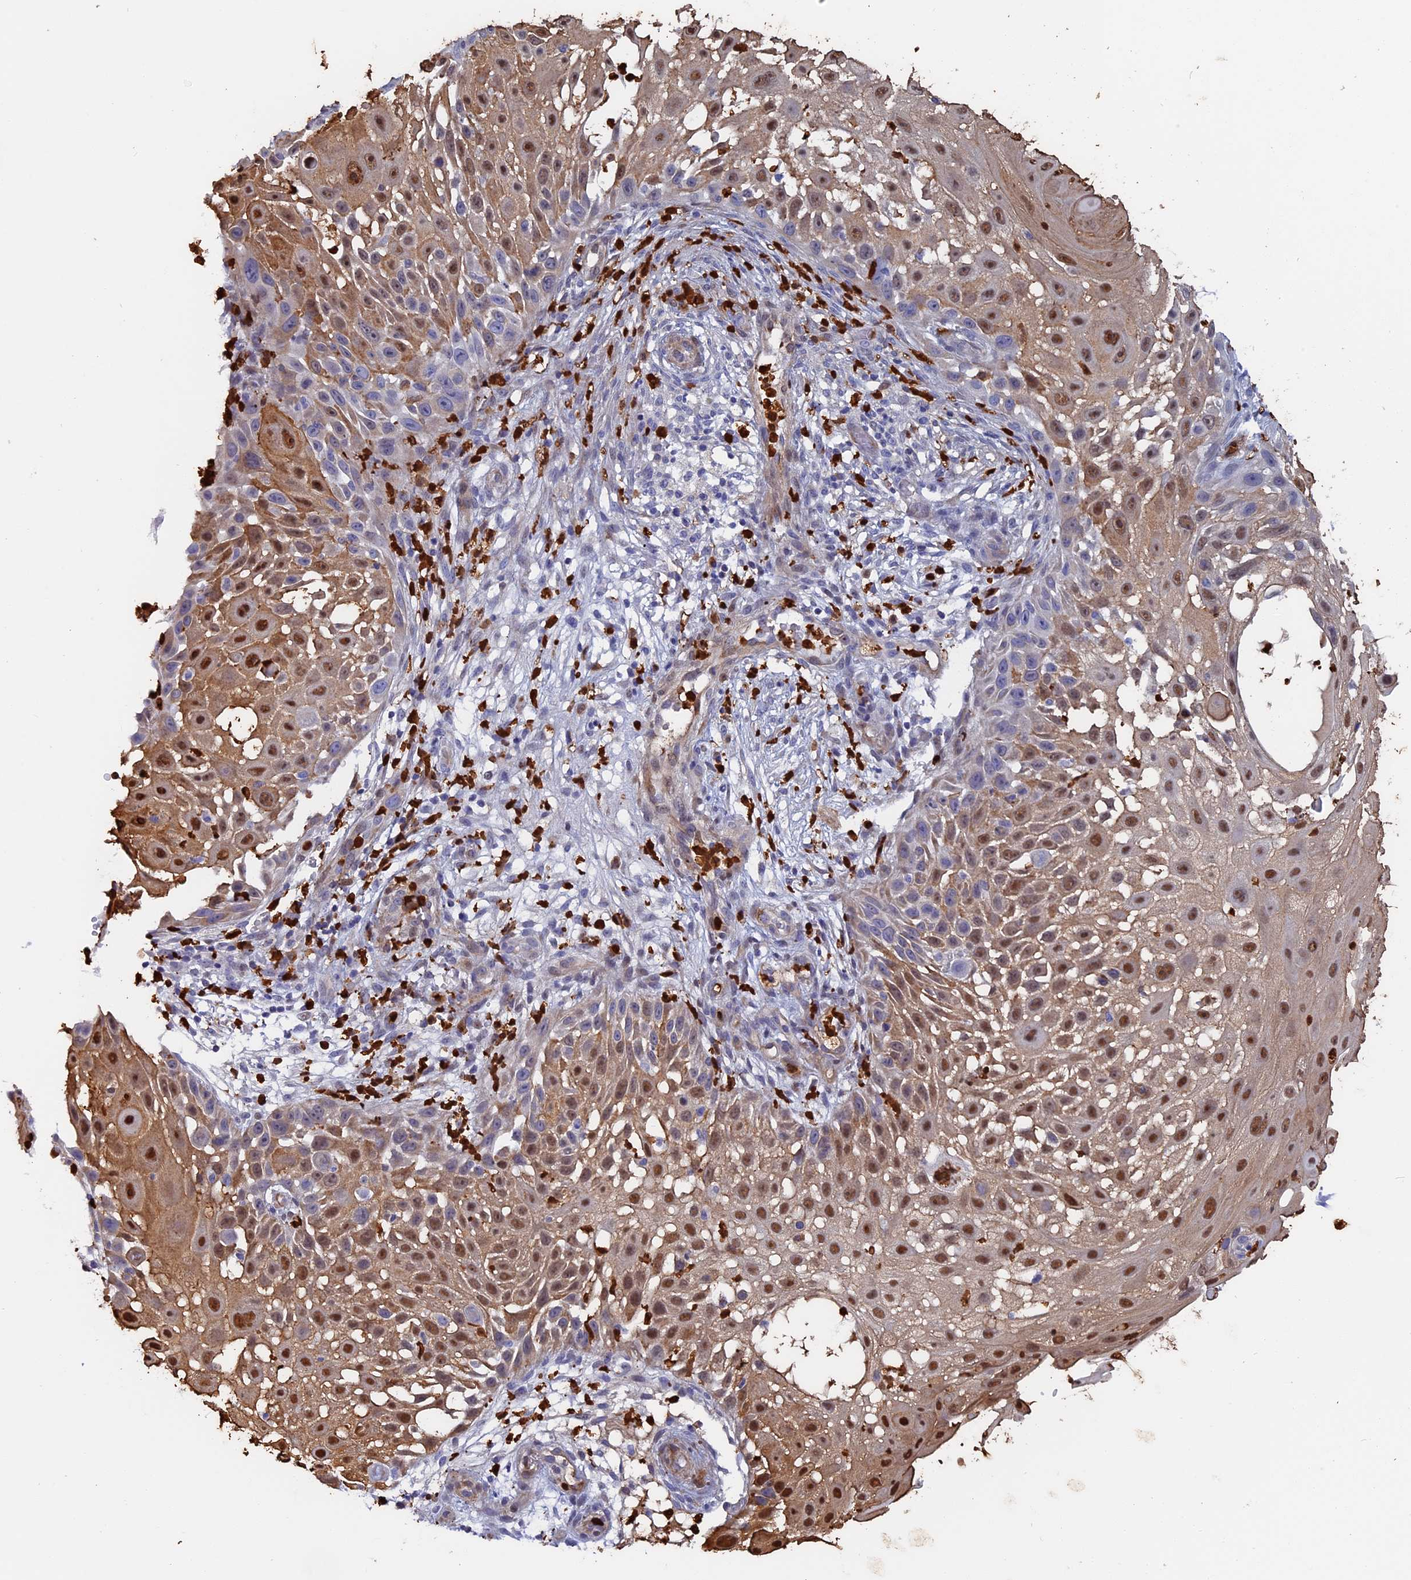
{"staining": {"intensity": "moderate", "quantity": ">75%", "location": "cytoplasmic/membranous,nuclear"}, "tissue": "skin cancer", "cell_type": "Tumor cells", "image_type": "cancer", "snomed": [{"axis": "morphology", "description": "Squamous cell carcinoma, NOS"}, {"axis": "topography", "description": "Skin"}], "caption": "Protein analysis of skin squamous cell carcinoma tissue displays moderate cytoplasmic/membranous and nuclear expression in about >75% of tumor cells.", "gene": "SLC26A1", "patient": {"sex": "female", "age": 44}}